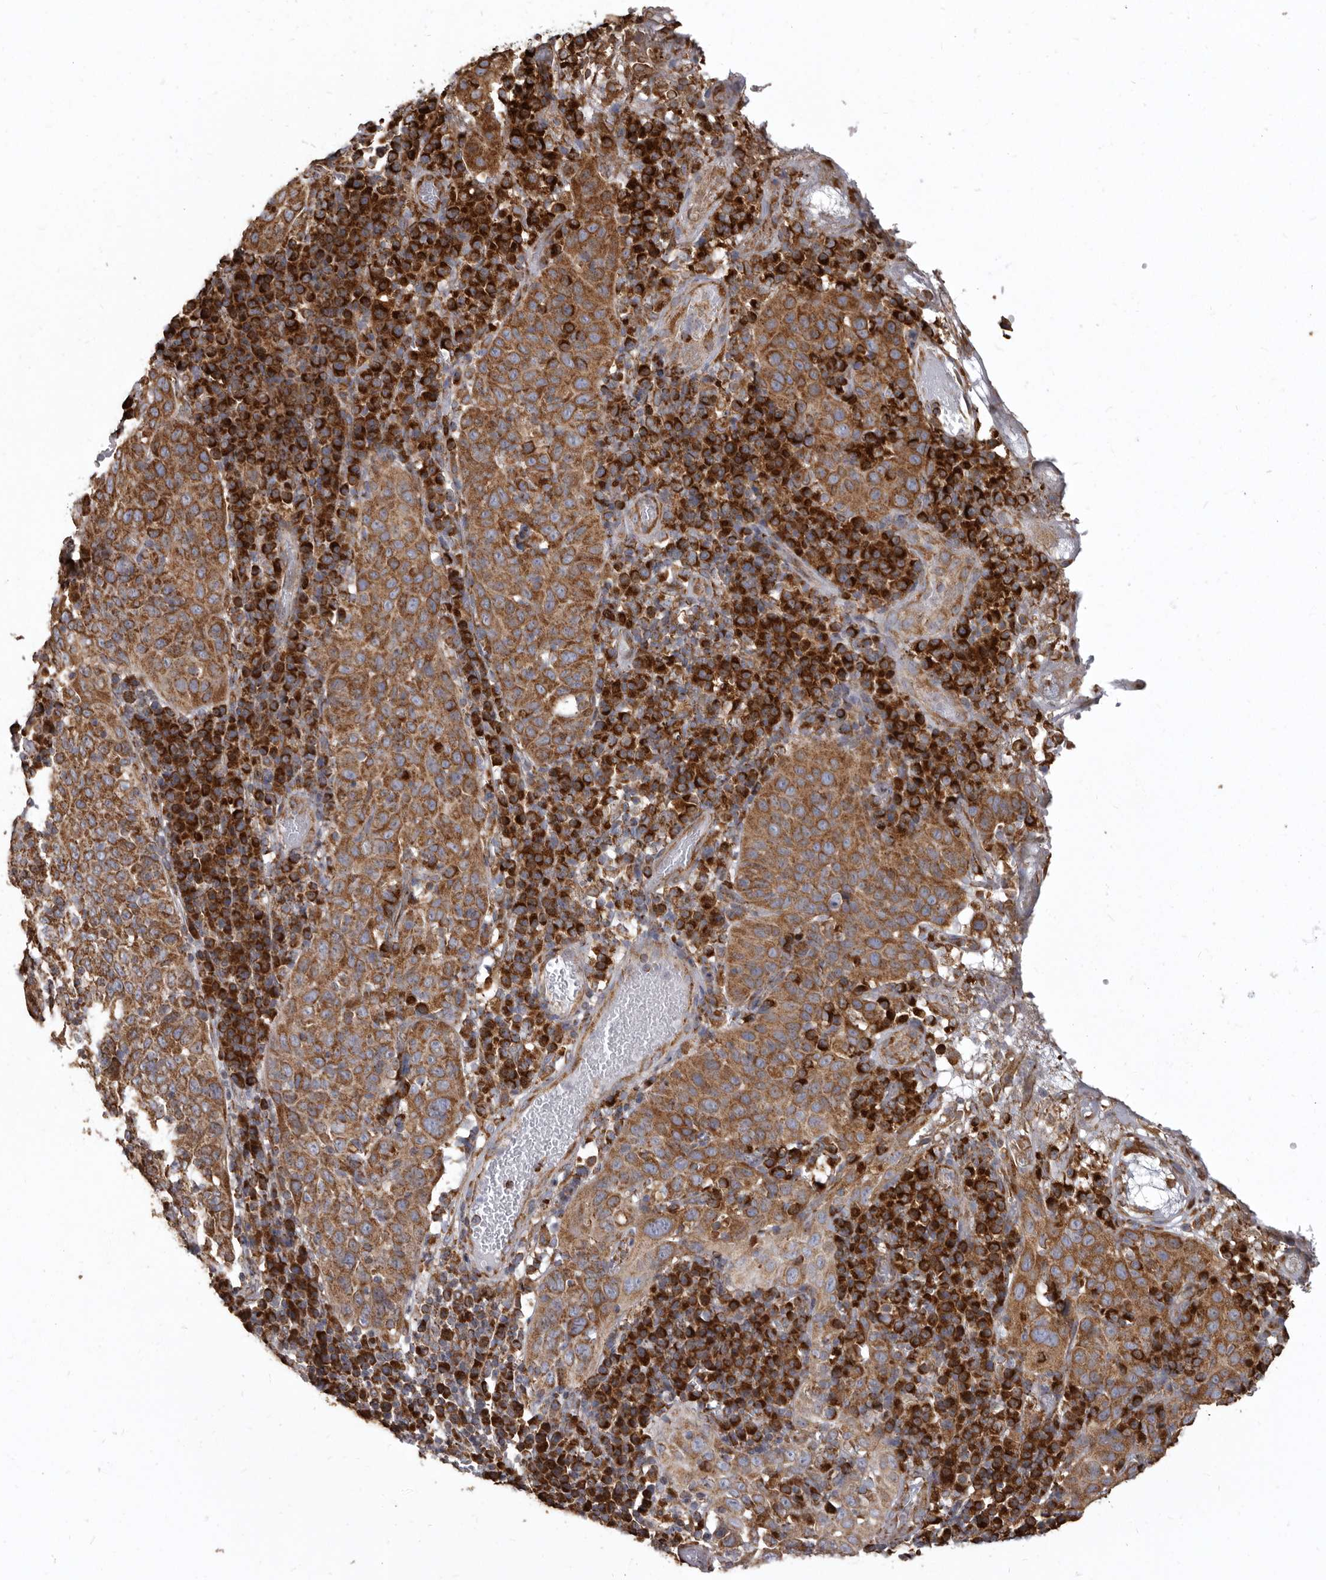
{"staining": {"intensity": "moderate", "quantity": ">75%", "location": "cytoplasmic/membranous"}, "tissue": "cervical cancer", "cell_type": "Tumor cells", "image_type": "cancer", "snomed": [{"axis": "morphology", "description": "Squamous cell carcinoma, NOS"}, {"axis": "topography", "description": "Cervix"}], "caption": "This is an image of immunohistochemistry (IHC) staining of cervical cancer (squamous cell carcinoma), which shows moderate positivity in the cytoplasmic/membranous of tumor cells.", "gene": "CDK5RAP3", "patient": {"sex": "female", "age": 46}}